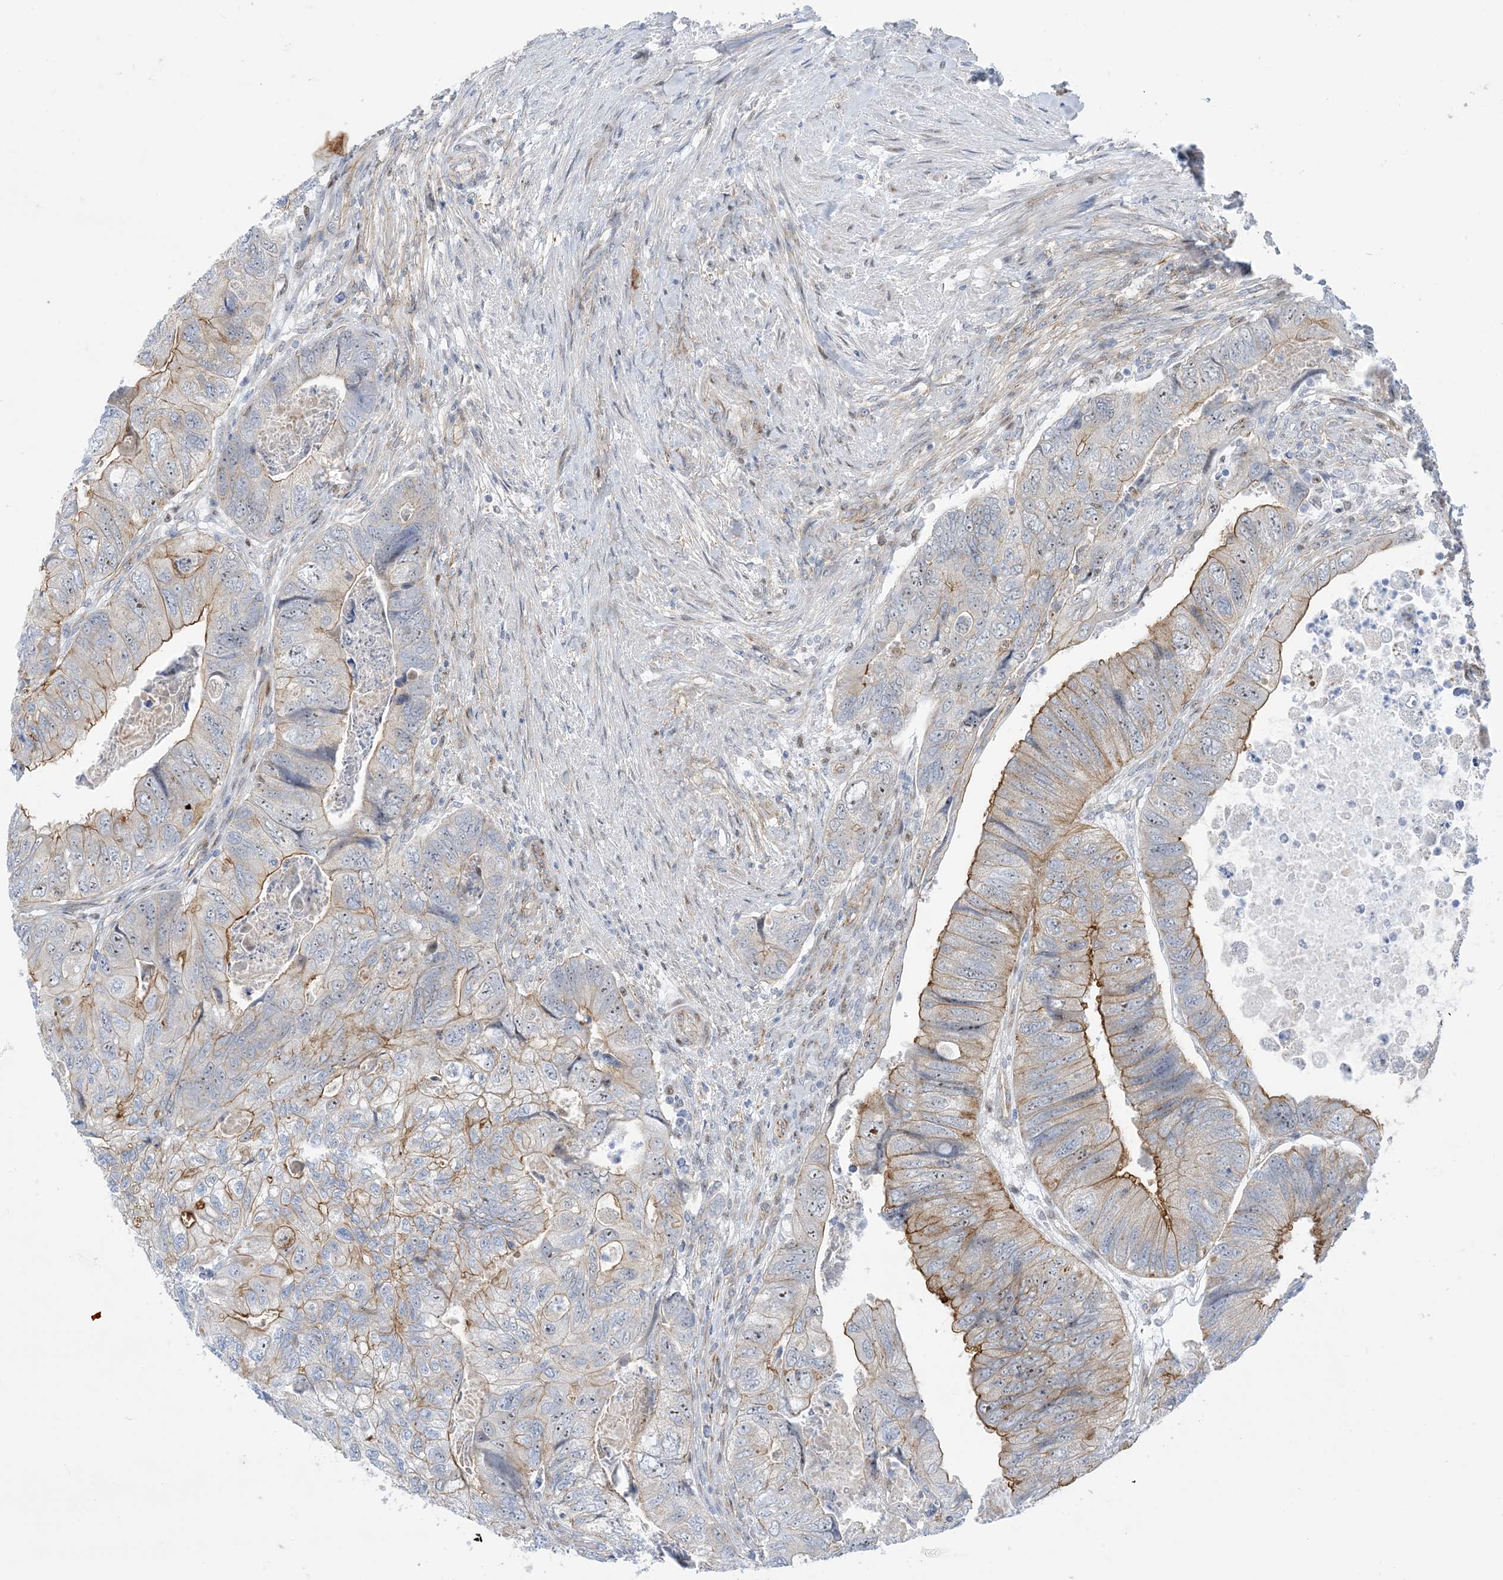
{"staining": {"intensity": "moderate", "quantity": "25%-75%", "location": "cytoplasmic/membranous,nuclear"}, "tissue": "colorectal cancer", "cell_type": "Tumor cells", "image_type": "cancer", "snomed": [{"axis": "morphology", "description": "Adenocarcinoma, NOS"}, {"axis": "topography", "description": "Rectum"}], "caption": "Adenocarcinoma (colorectal) tissue exhibits moderate cytoplasmic/membranous and nuclear staining in approximately 25%-75% of tumor cells (brown staining indicates protein expression, while blue staining denotes nuclei).", "gene": "MARS2", "patient": {"sex": "male", "age": 63}}